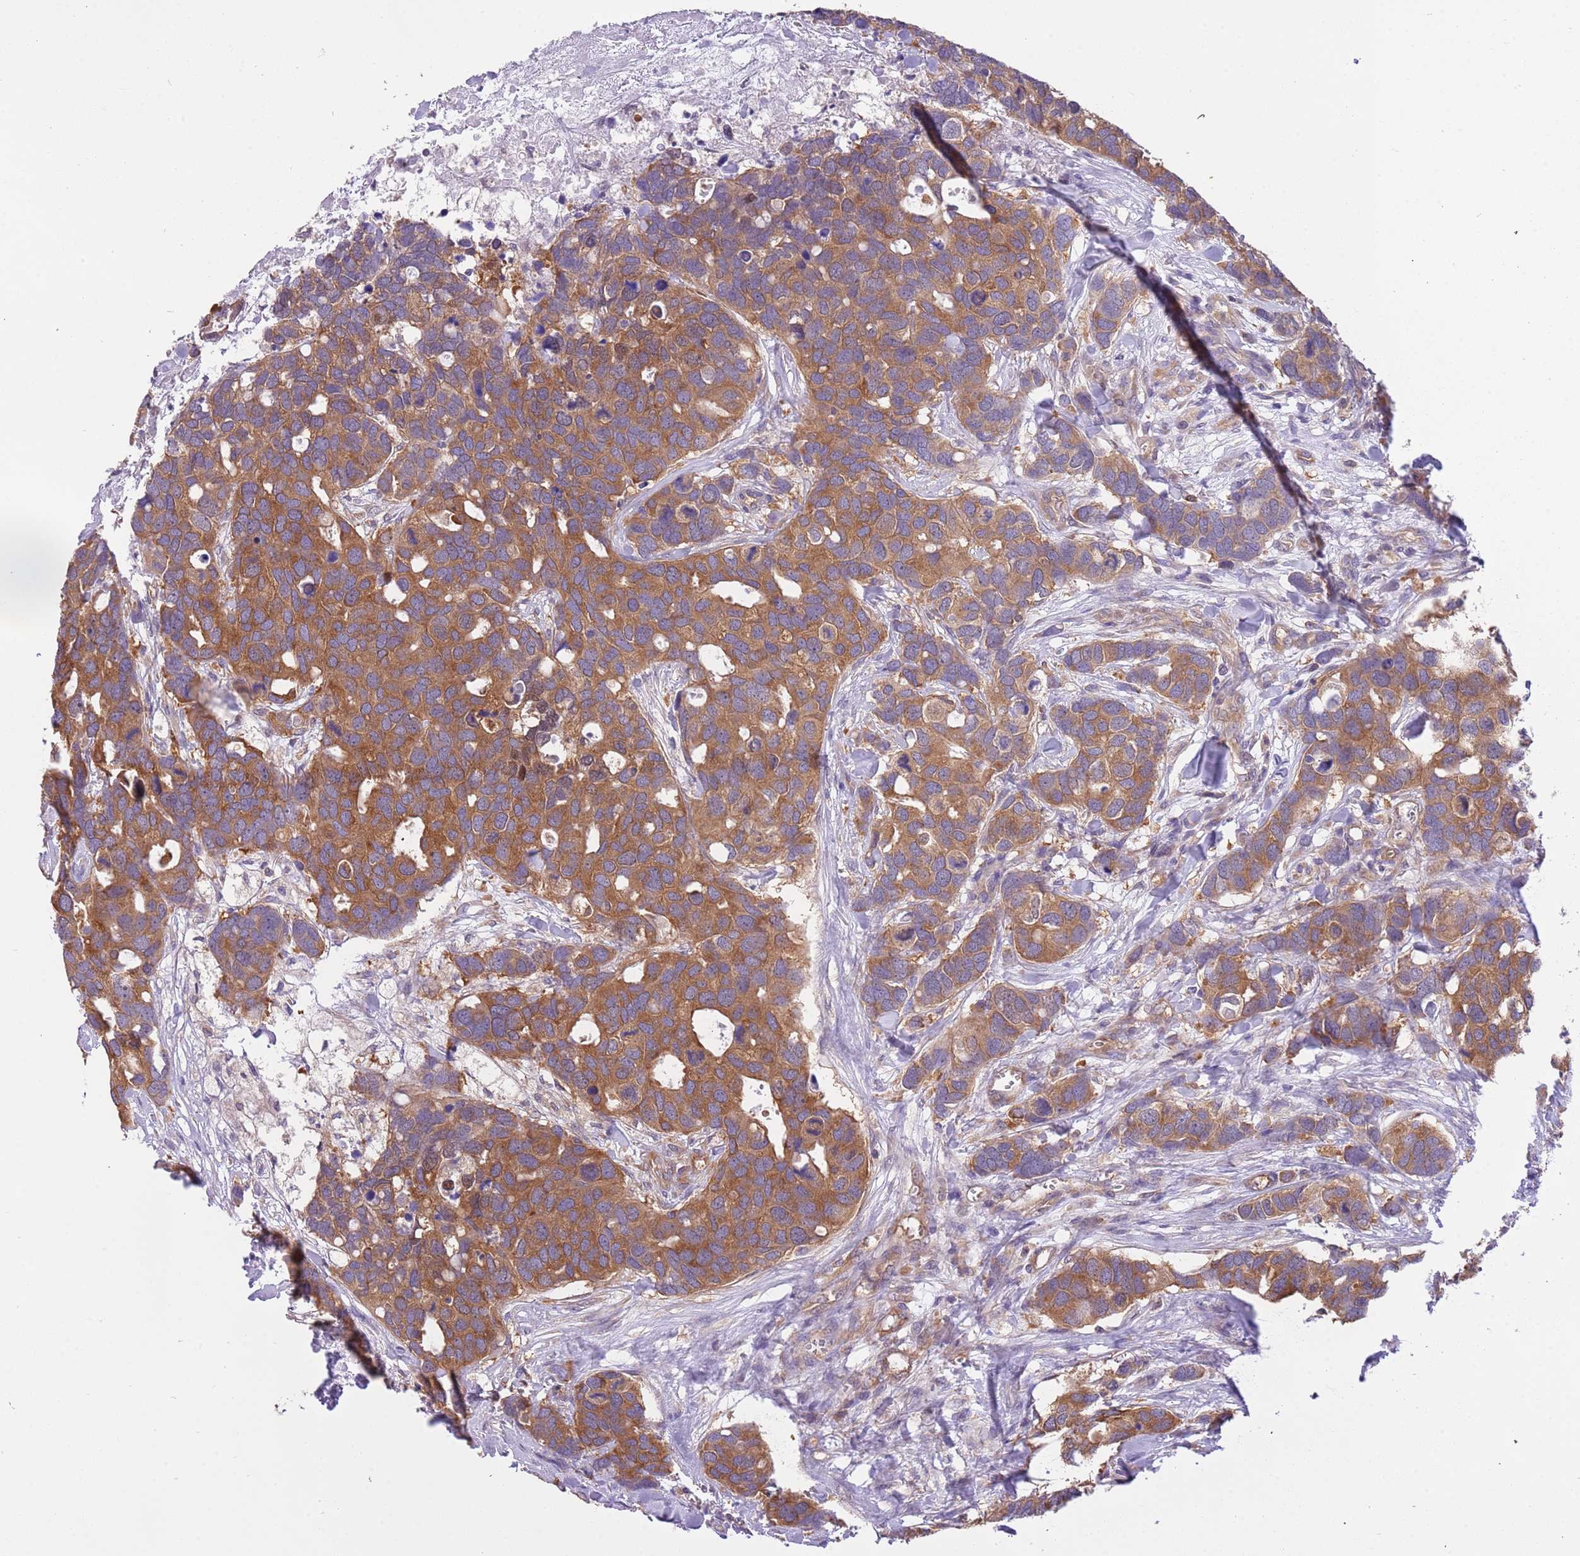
{"staining": {"intensity": "strong", "quantity": ">75%", "location": "cytoplasmic/membranous"}, "tissue": "breast cancer", "cell_type": "Tumor cells", "image_type": "cancer", "snomed": [{"axis": "morphology", "description": "Duct carcinoma"}, {"axis": "topography", "description": "Breast"}], "caption": "High-power microscopy captured an immunohistochemistry histopathology image of infiltrating ductal carcinoma (breast), revealing strong cytoplasmic/membranous staining in approximately >75% of tumor cells. (DAB = brown stain, brightfield microscopy at high magnification).", "gene": "STIP1", "patient": {"sex": "female", "age": 83}}